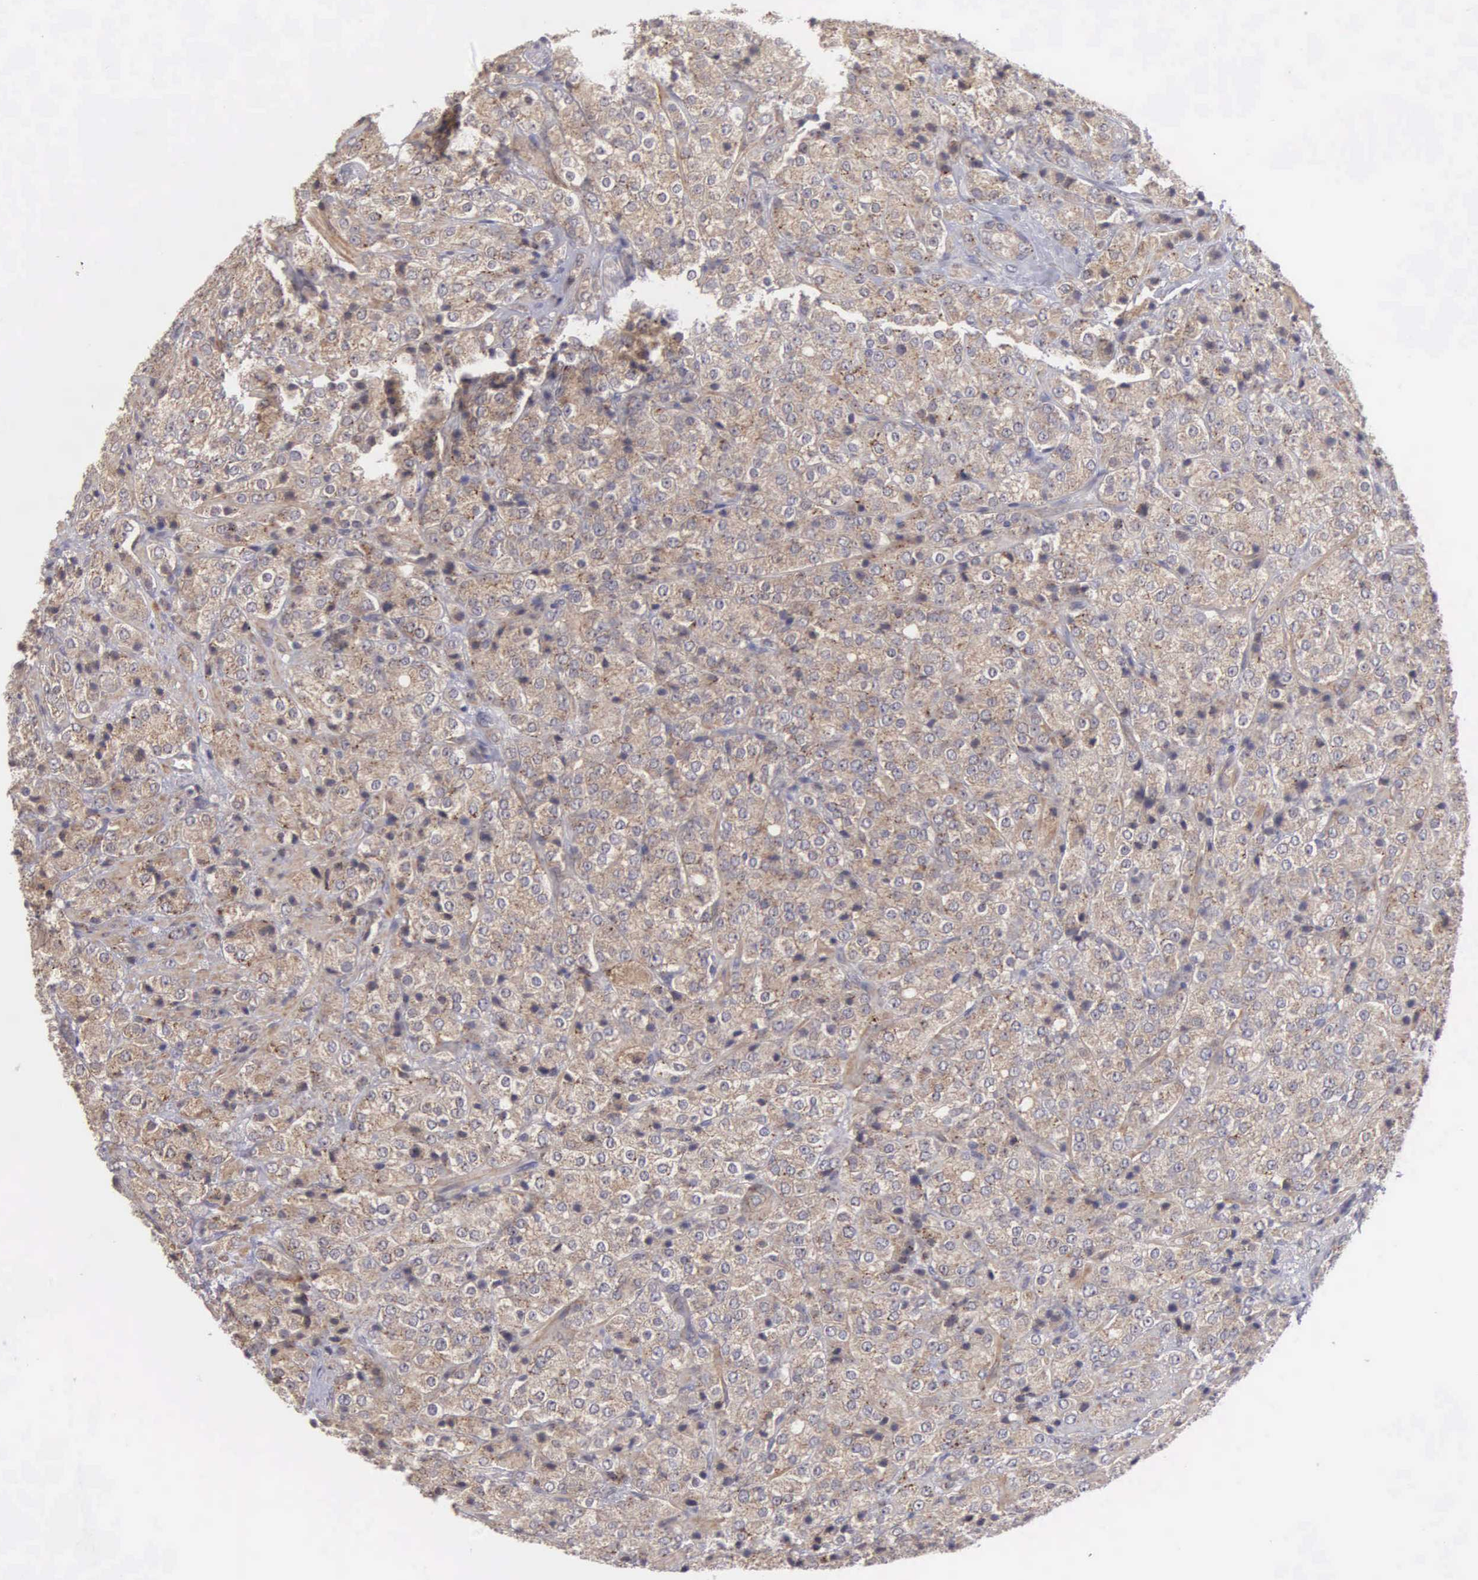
{"staining": {"intensity": "moderate", "quantity": ">75%", "location": "cytoplasmic/membranous"}, "tissue": "prostate cancer", "cell_type": "Tumor cells", "image_type": "cancer", "snomed": [{"axis": "morphology", "description": "Adenocarcinoma, Medium grade"}, {"axis": "topography", "description": "Prostate"}], "caption": "This is a histology image of immunohistochemistry staining of prostate cancer (adenocarcinoma (medium-grade)), which shows moderate staining in the cytoplasmic/membranous of tumor cells.", "gene": "RTL10", "patient": {"sex": "male", "age": 70}}